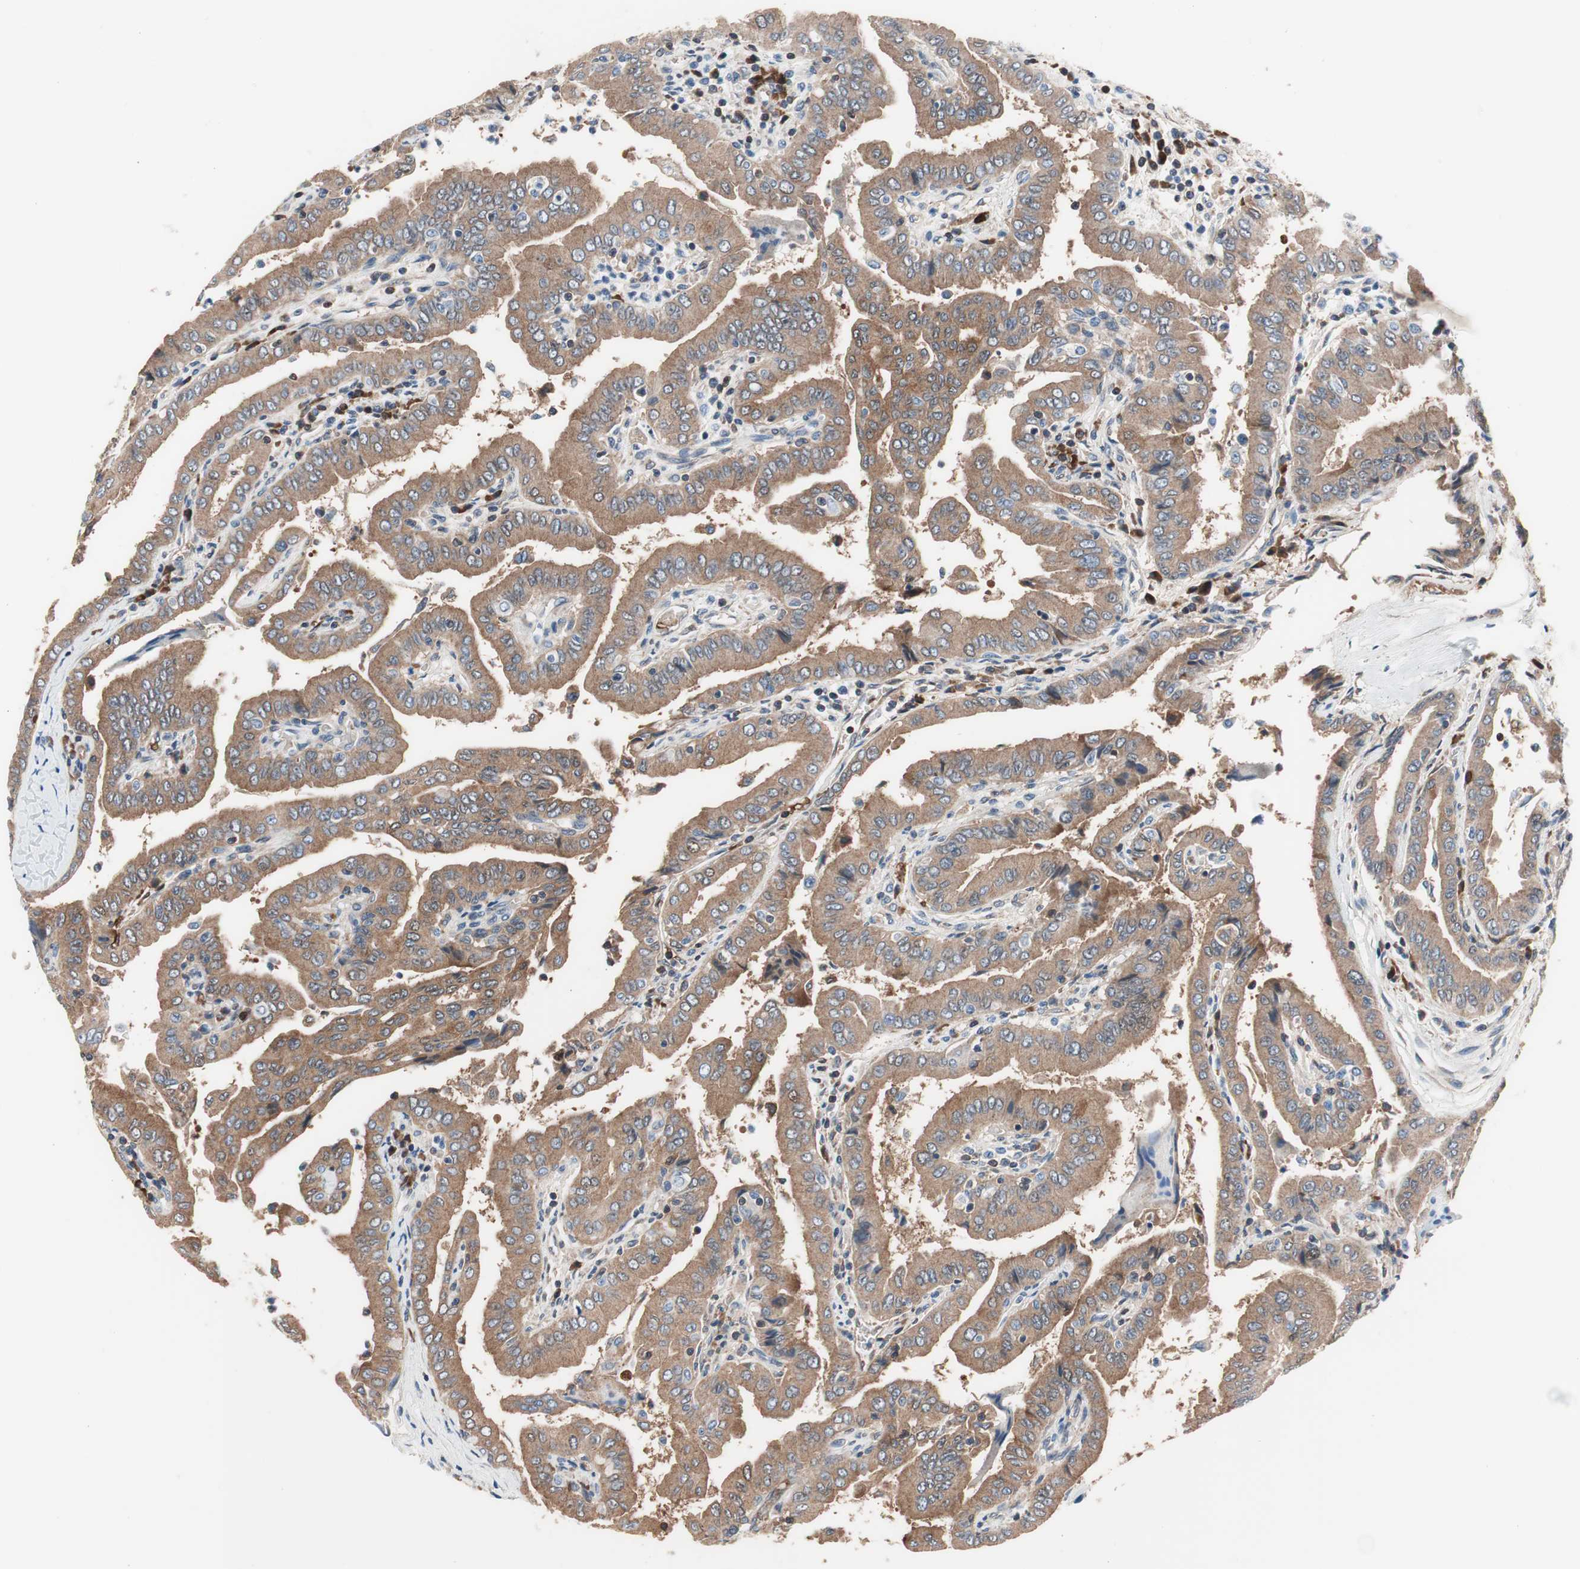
{"staining": {"intensity": "moderate", "quantity": ">75%", "location": "cytoplasmic/membranous"}, "tissue": "thyroid cancer", "cell_type": "Tumor cells", "image_type": "cancer", "snomed": [{"axis": "morphology", "description": "Papillary adenocarcinoma, NOS"}, {"axis": "topography", "description": "Thyroid gland"}], "caption": "Protein staining of thyroid cancer (papillary adenocarcinoma) tissue shows moderate cytoplasmic/membranous staining in about >75% of tumor cells. (DAB IHC with brightfield microscopy, high magnification).", "gene": "PRDX2", "patient": {"sex": "male", "age": 33}}